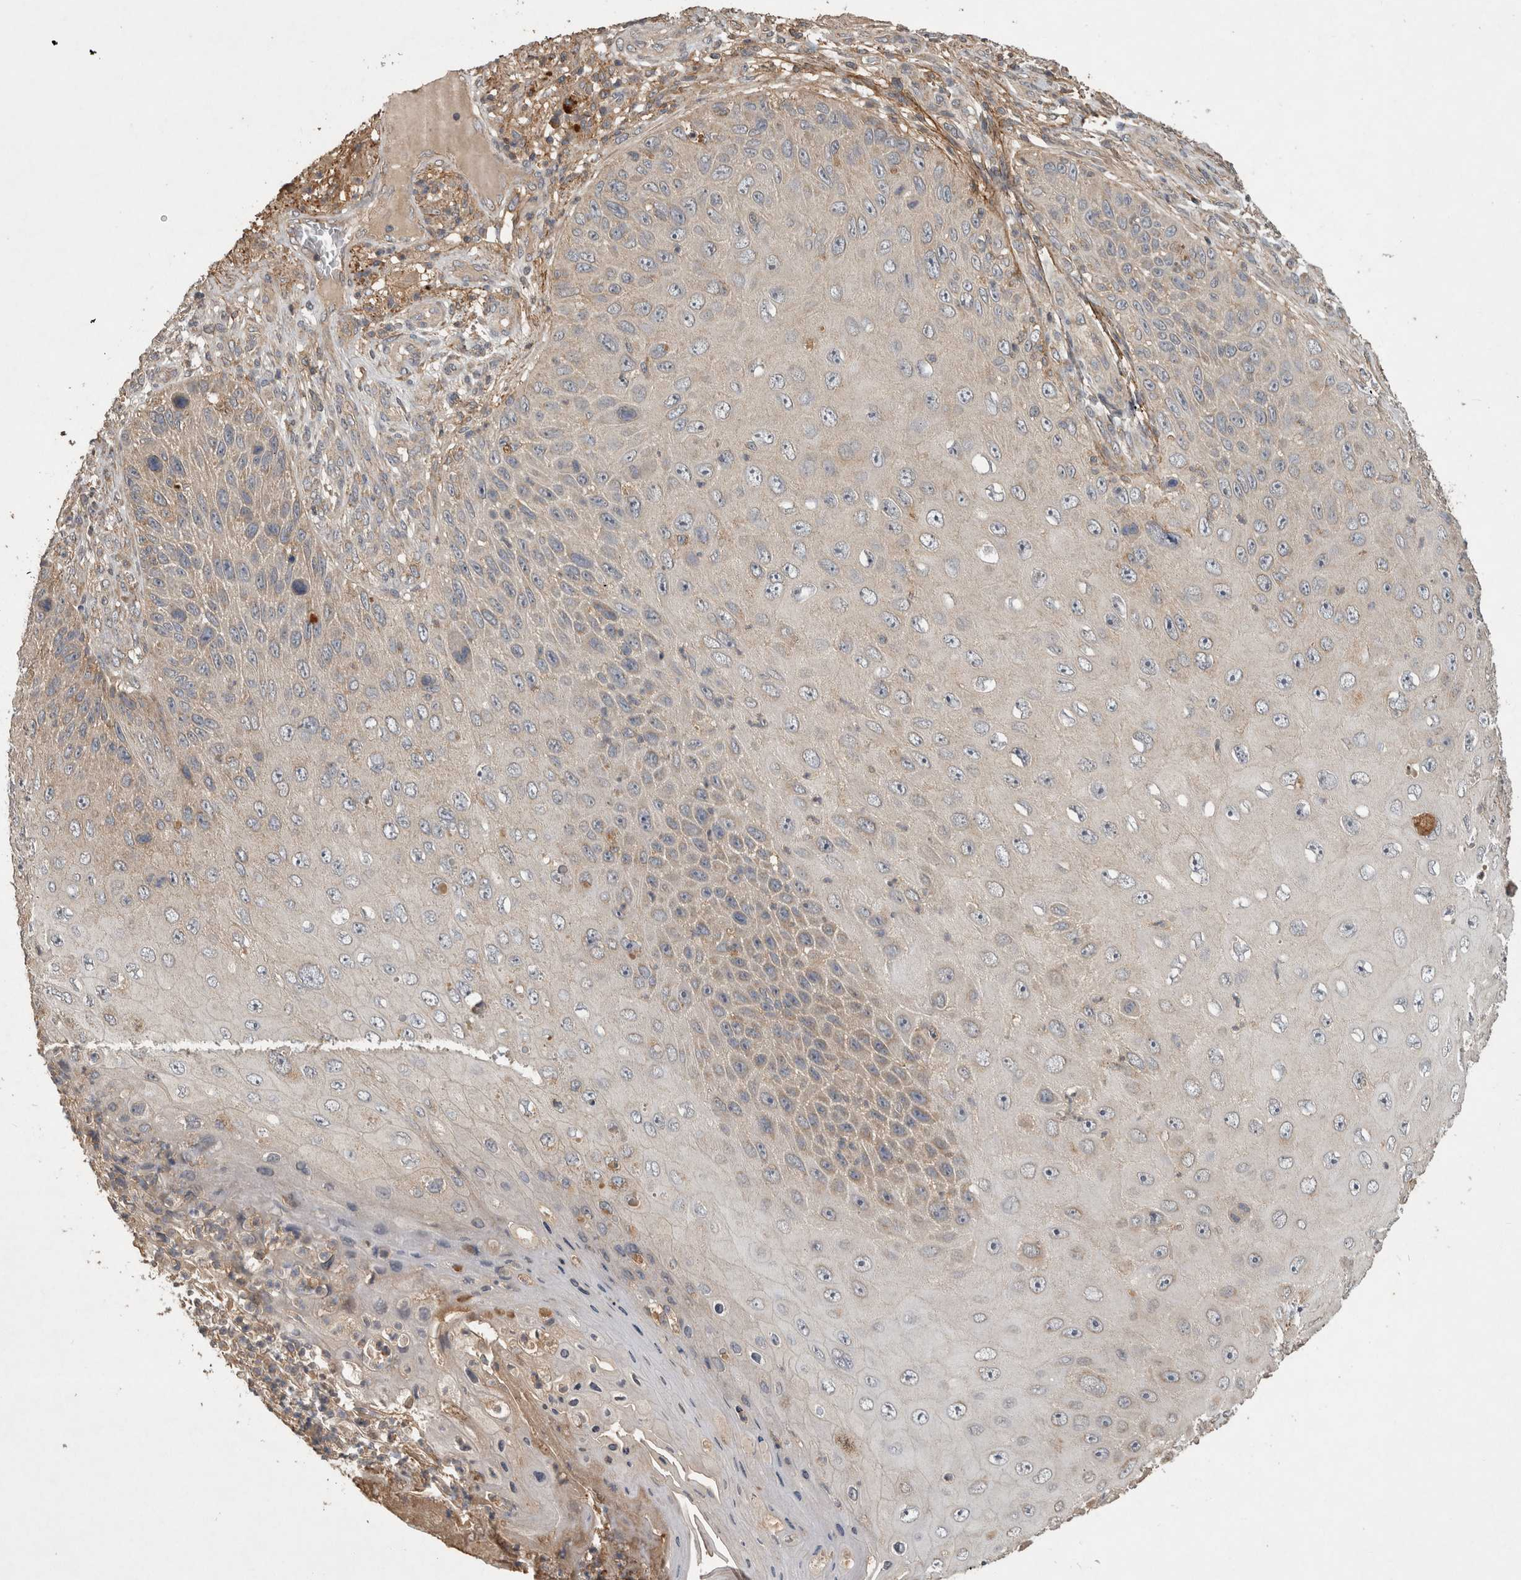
{"staining": {"intensity": "weak", "quantity": "25%-75%", "location": "cytoplasmic/membranous"}, "tissue": "skin cancer", "cell_type": "Tumor cells", "image_type": "cancer", "snomed": [{"axis": "morphology", "description": "Squamous cell carcinoma, NOS"}, {"axis": "topography", "description": "Skin"}], "caption": "IHC of human skin cancer reveals low levels of weak cytoplasmic/membranous expression in approximately 25%-75% of tumor cells.", "gene": "TRMT61B", "patient": {"sex": "female", "age": 88}}